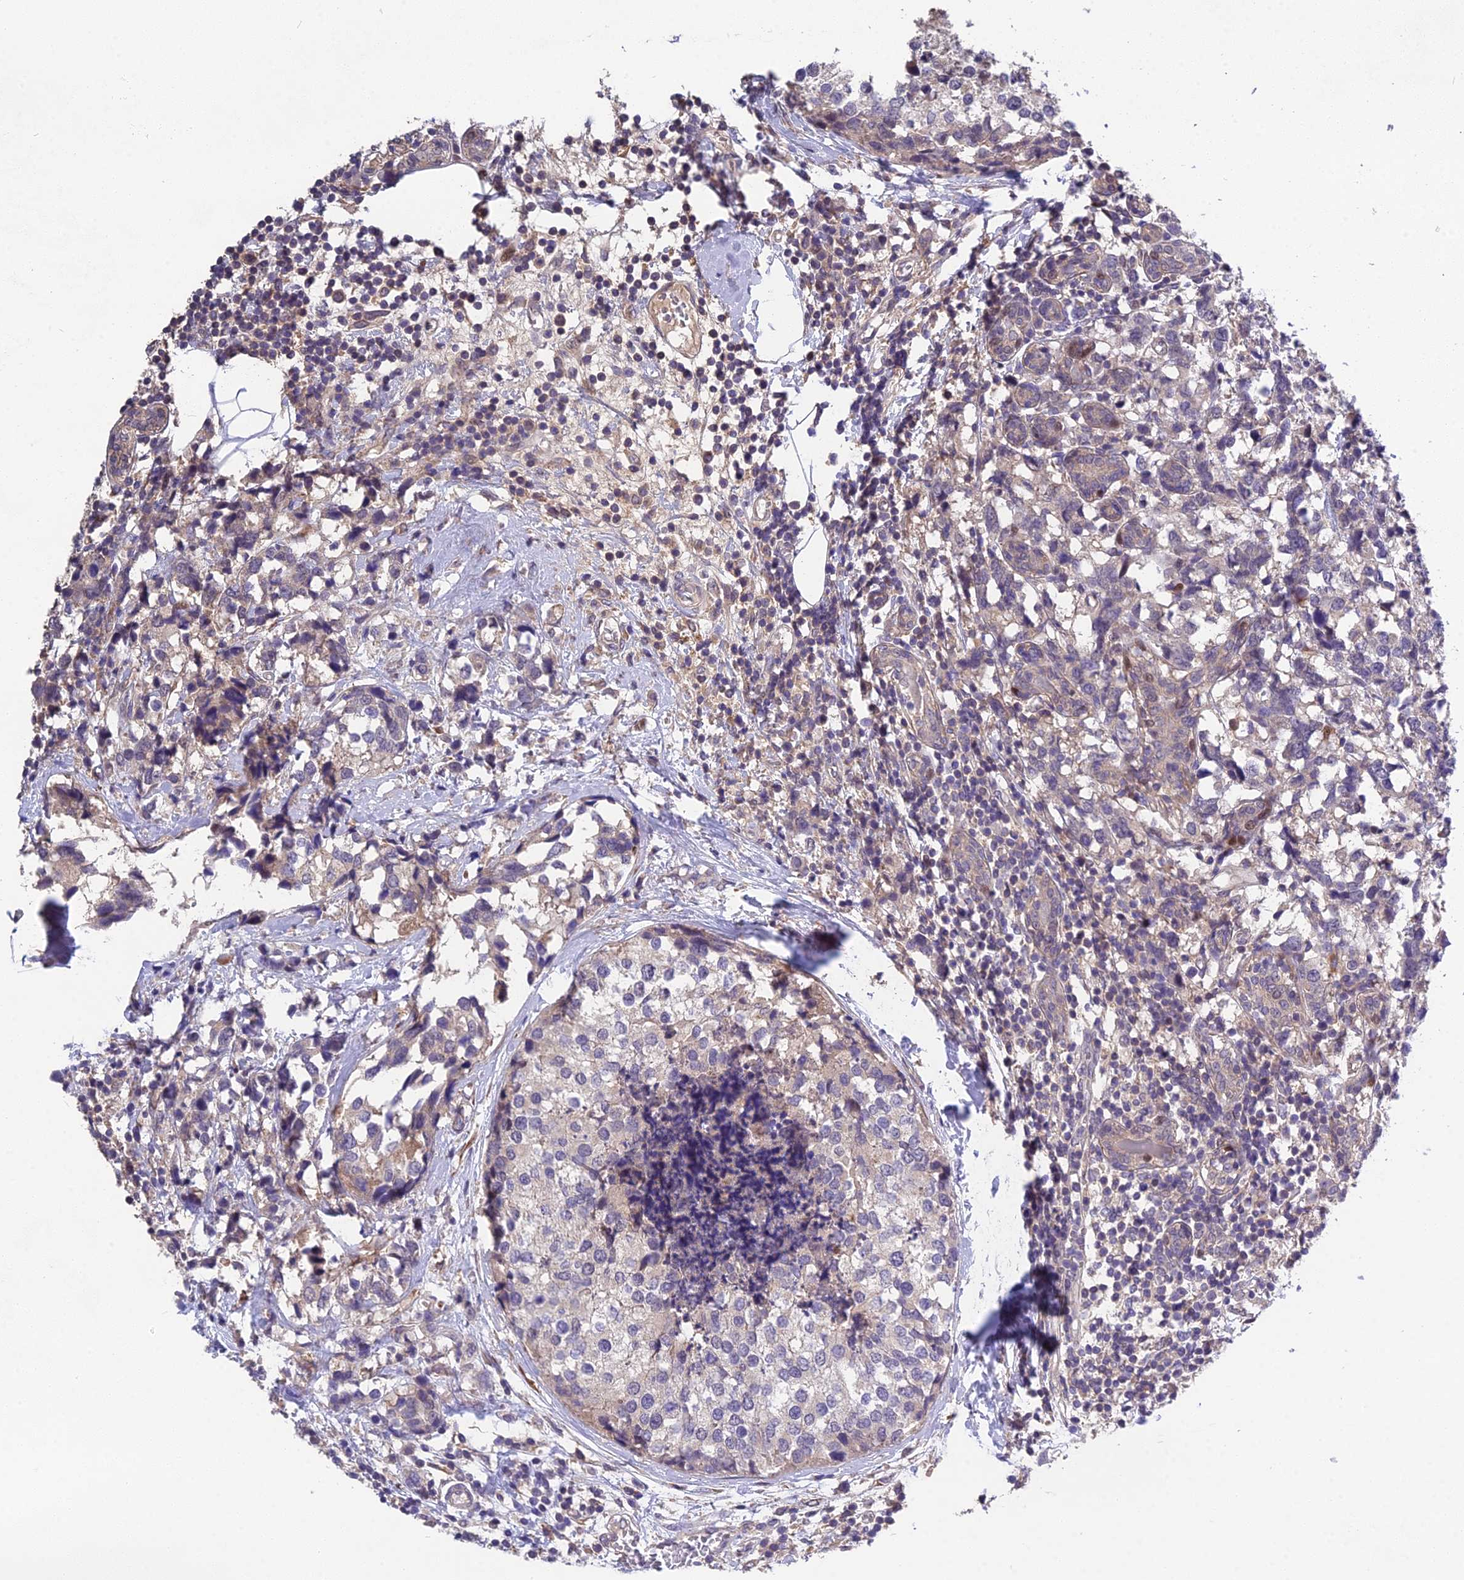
{"staining": {"intensity": "negative", "quantity": "none", "location": "none"}, "tissue": "breast cancer", "cell_type": "Tumor cells", "image_type": "cancer", "snomed": [{"axis": "morphology", "description": "Lobular carcinoma"}, {"axis": "topography", "description": "Breast"}], "caption": "This is a histopathology image of immunohistochemistry staining of breast lobular carcinoma, which shows no positivity in tumor cells. (Stains: DAB immunohistochemistry with hematoxylin counter stain, Microscopy: brightfield microscopy at high magnification).", "gene": "PUS10", "patient": {"sex": "female", "age": 59}}